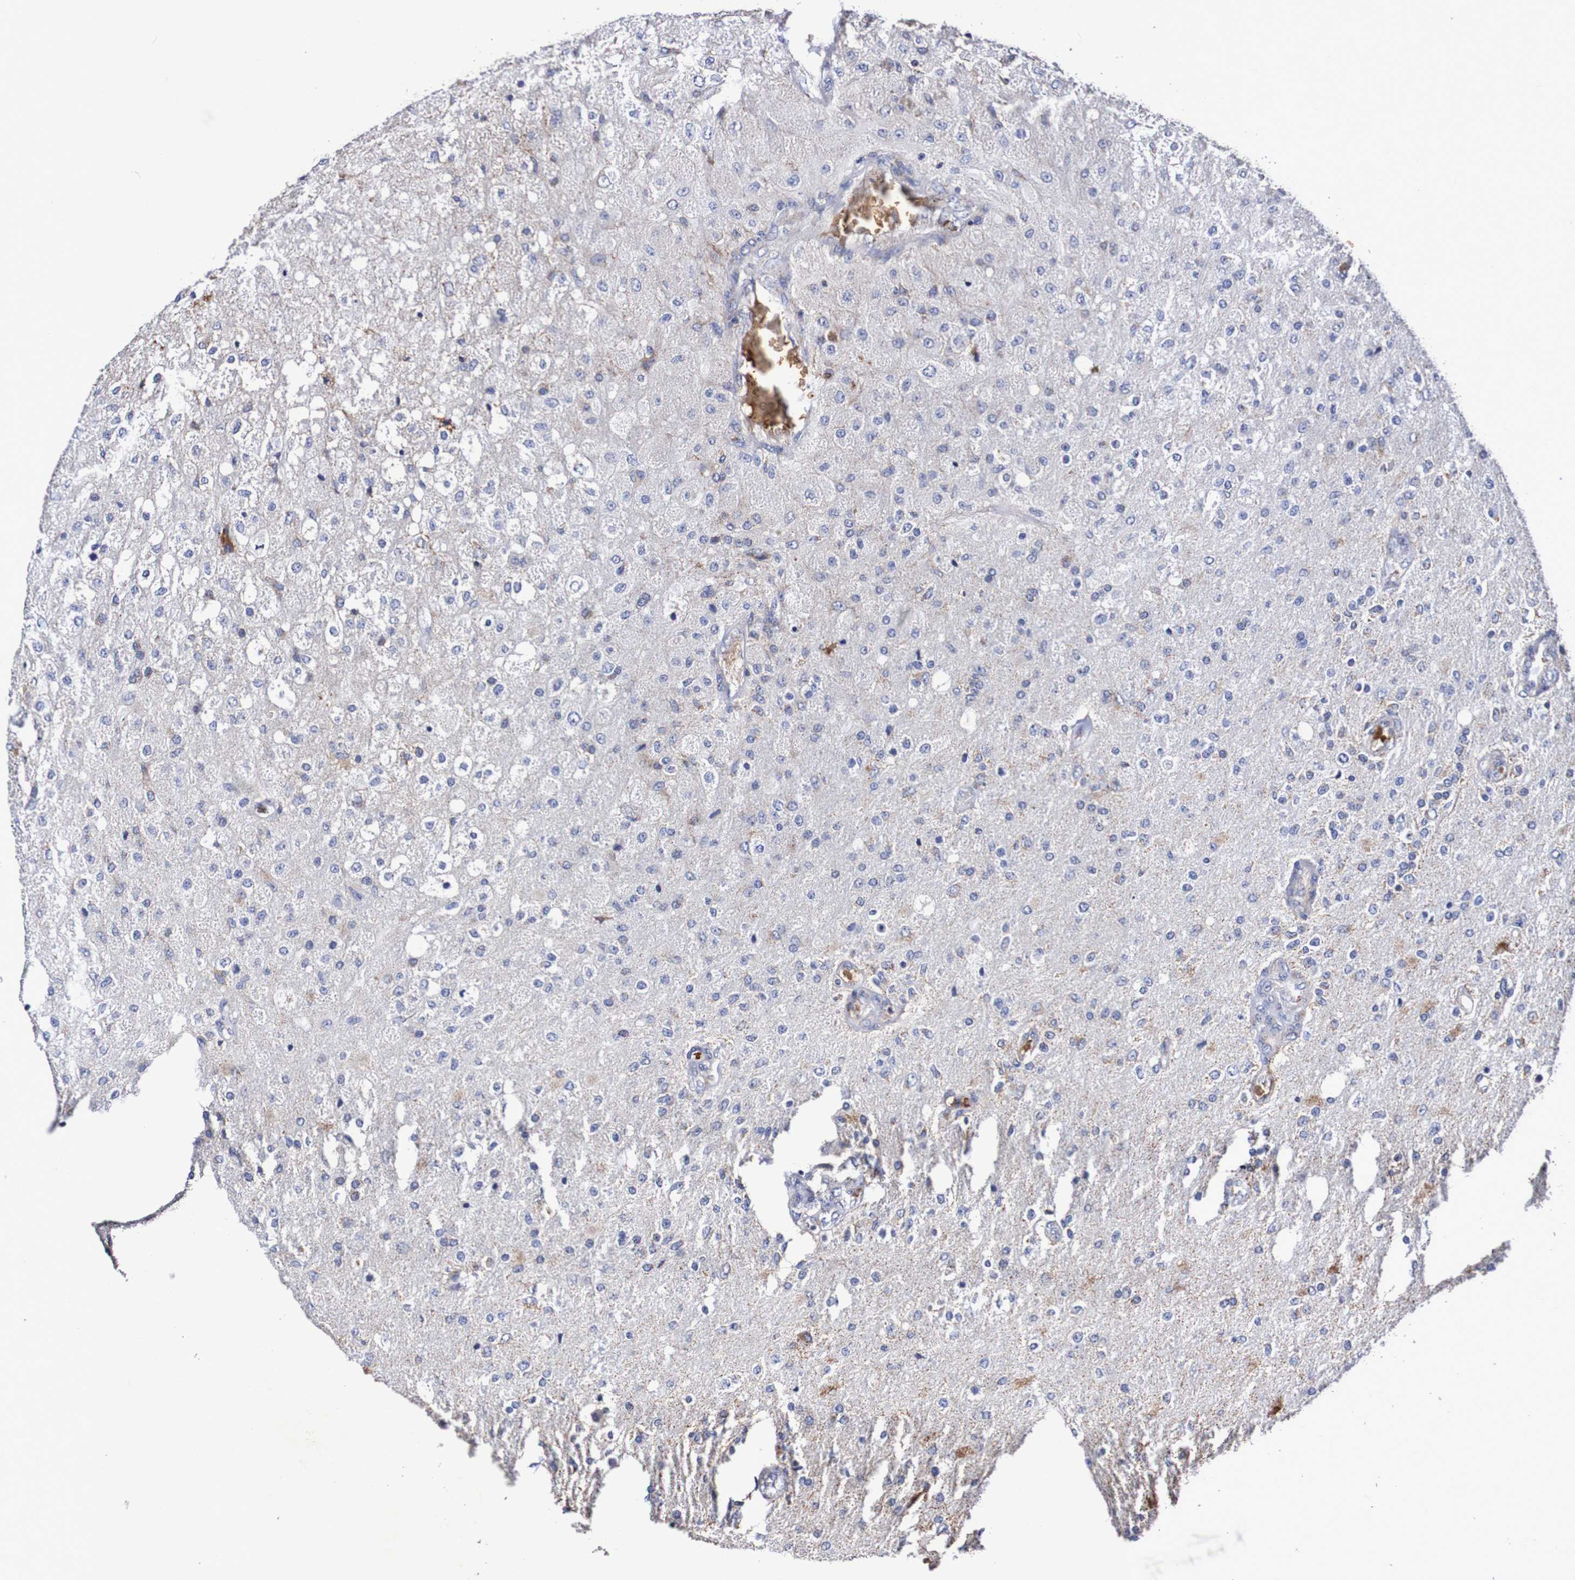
{"staining": {"intensity": "moderate", "quantity": "<25%", "location": "cytoplasmic/membranous"}, "tissue": "glioma", "cell_type": "Tumor cells", "image_type": "cancer", "snomed": [{"axis": "morphology", "description": "Normal tissue, NOS"}, {"axis": "morphology", "description": "Glioma, malignant, High grade"}, {"axis": "topography", "description": "Cerebral cortex"}], "caption": "An immunohistochemistry (IHC) micrograph of tumor tissue is shown. Protein staining in brown highlights moderate cytoplasmic/membranous positivity in malignant glioma (high-grade) within tumor cells.", "gene": "WNT4", "patient": {"sex": "male", "age": 77}}